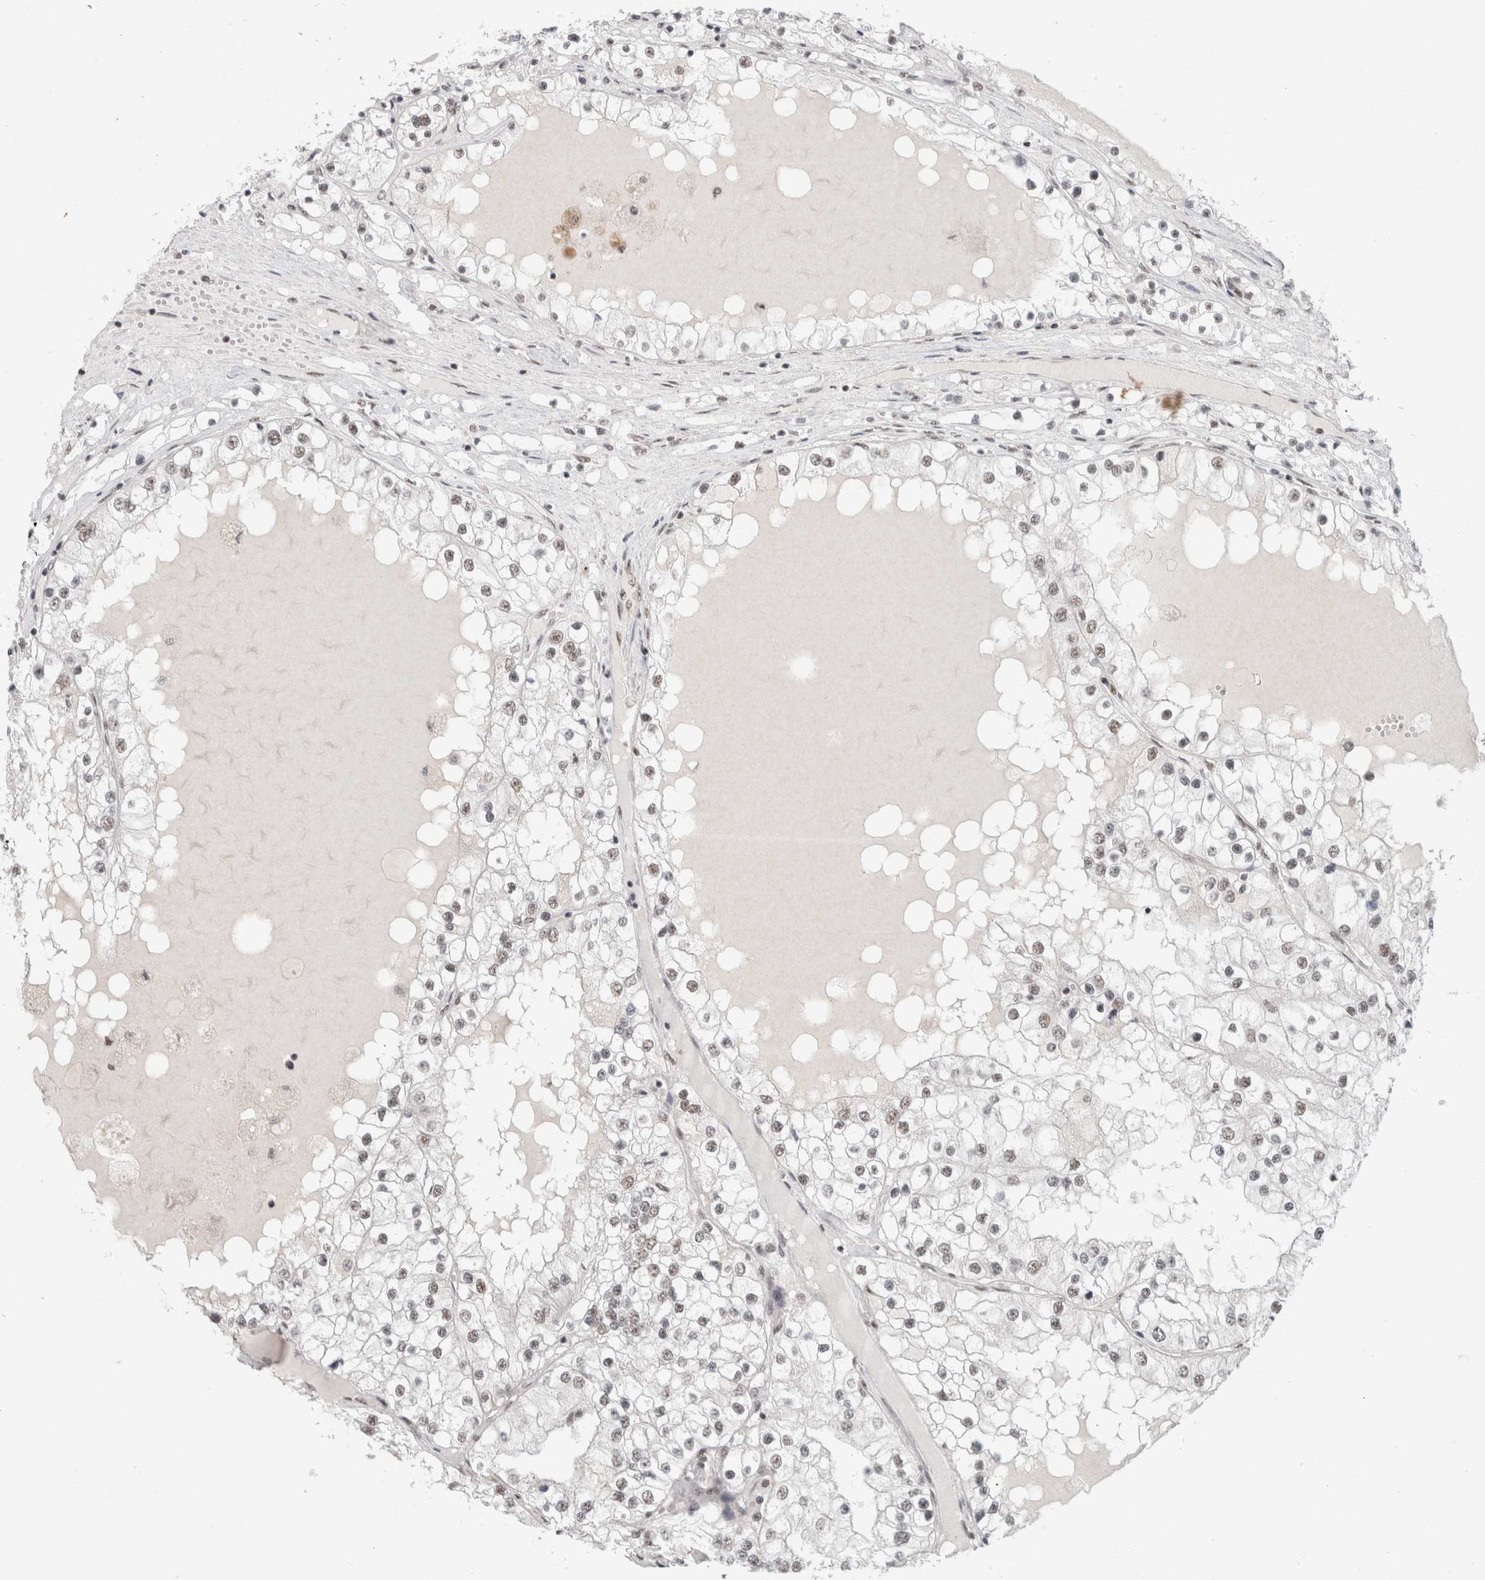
{"staining": {"intensity": "weak", "quantity": "25%-75%", "location": "nuclear"}, "tissue": "renal cancer", "cell_type": "Tumor cells", "image_type": "cancer", "snomed": [{"axis": "morphology", "description": "Adenocarcinoma, NOS"}, {"axis": "topography", "description": "Kidney"}], "caption": "There is low levels of weak nuclear positivity in tumor cells of renal cancer, as demonstrated by immunohistochemical staining (brown color).", "gene": "TRMT12", "patient": {"sex": "male", "age": 68}}